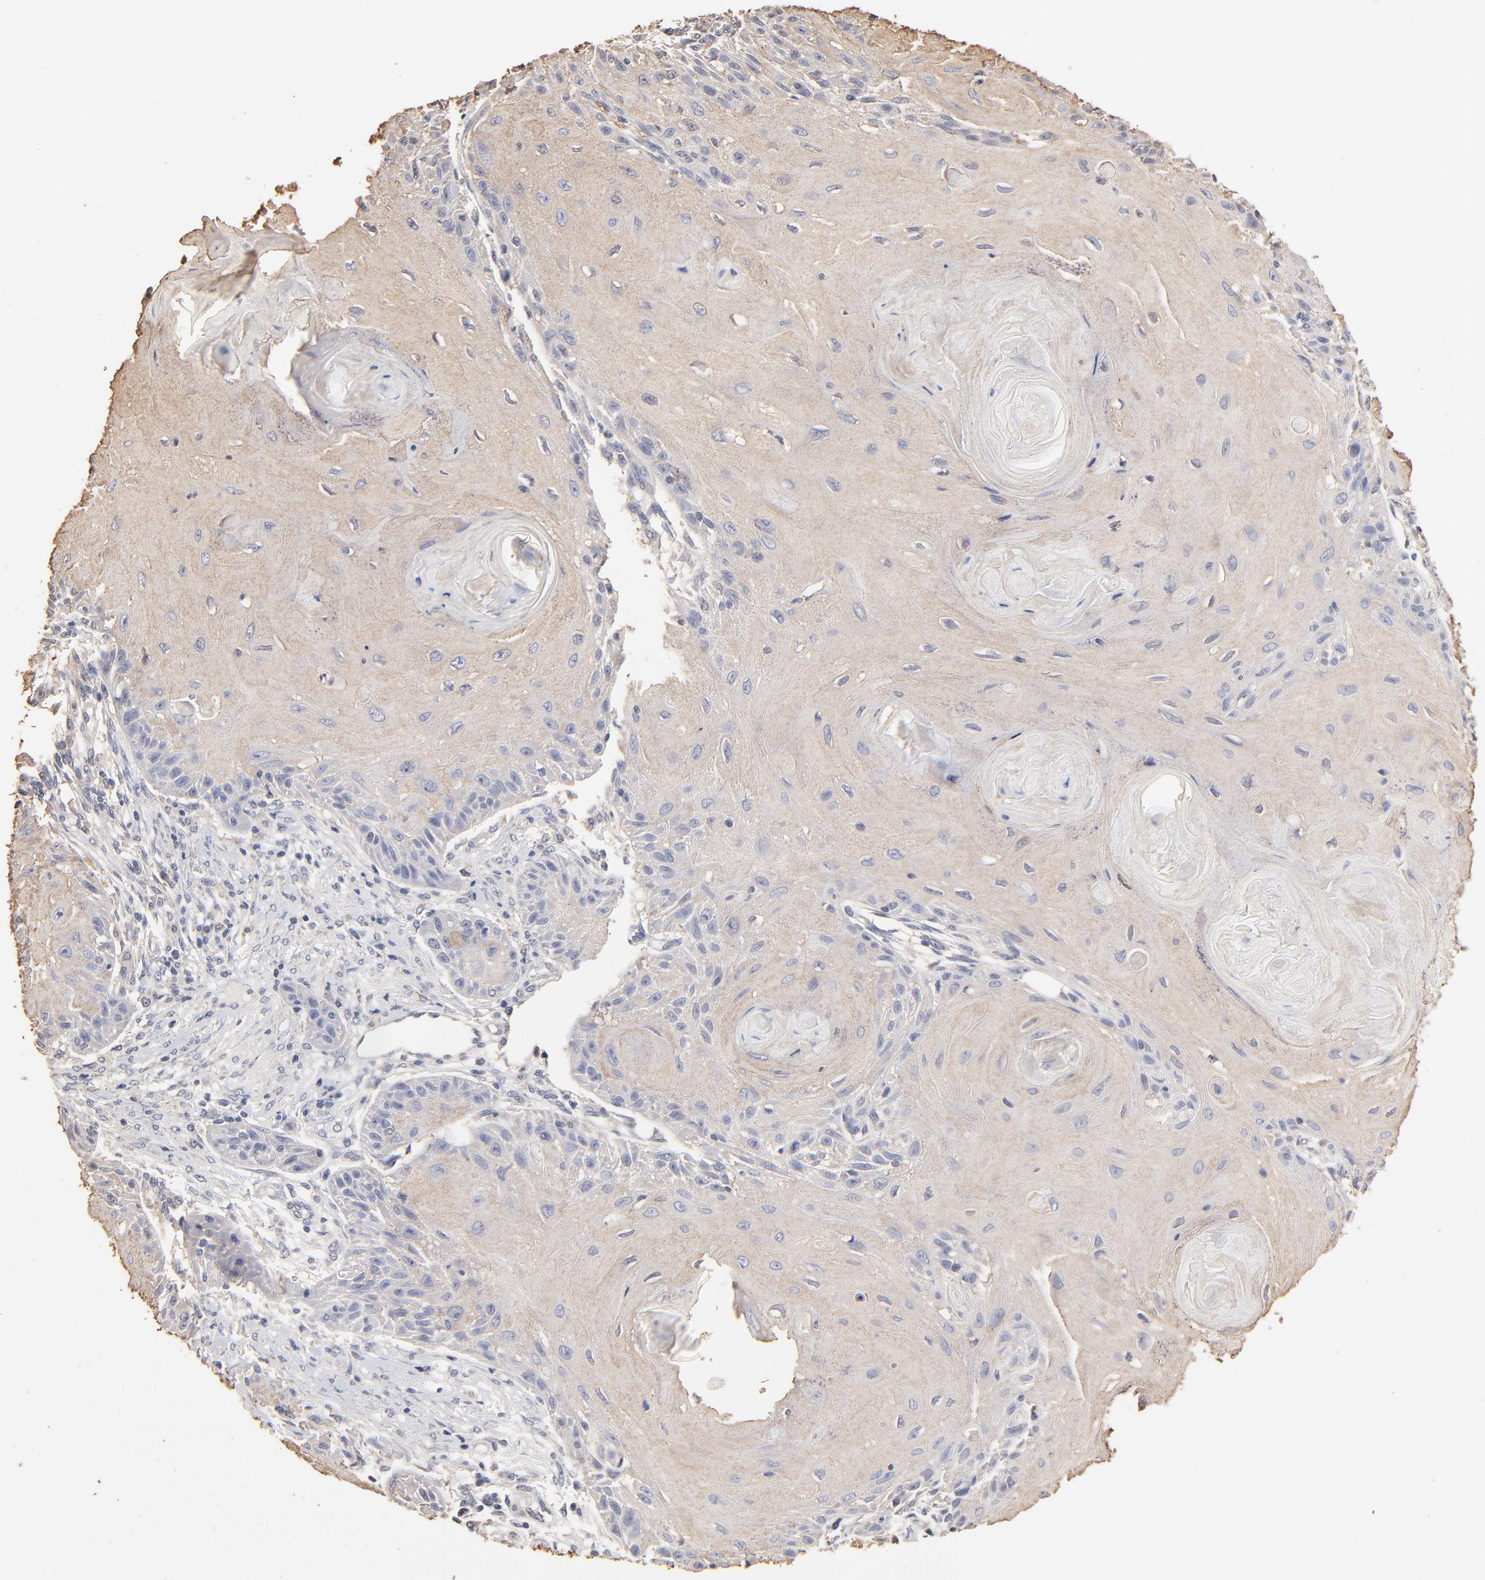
{"staining": {"intensity": "moderate", "quantity": ">75%", "location": "cytoplasmic/membranous"}, "tissue": "skin cancer", "cell_type": "Tumor cells", "image_type": "cancer", "snomed": [{"axis": "morphology", "description": "Squamous cell carcinoma, NOS"}, {"axis": "topography", "description": "Skin"}], "caption": "IHC staining of squamous cell carcinoma (skin), which demonstrates medium levels of moderate cytoplasmic/membranous positivity in approximately >75% of tumor cells indicating moderate cytoplasmic/membranous protein staining. The staining was performed using DAB (3,3'-diaminobenzidine) (brown) for protein detection and nuclei were counterstained in hematoxylin (blue).", "gene": "TWNK", "patient": {"sex": "female", "age": 88}}